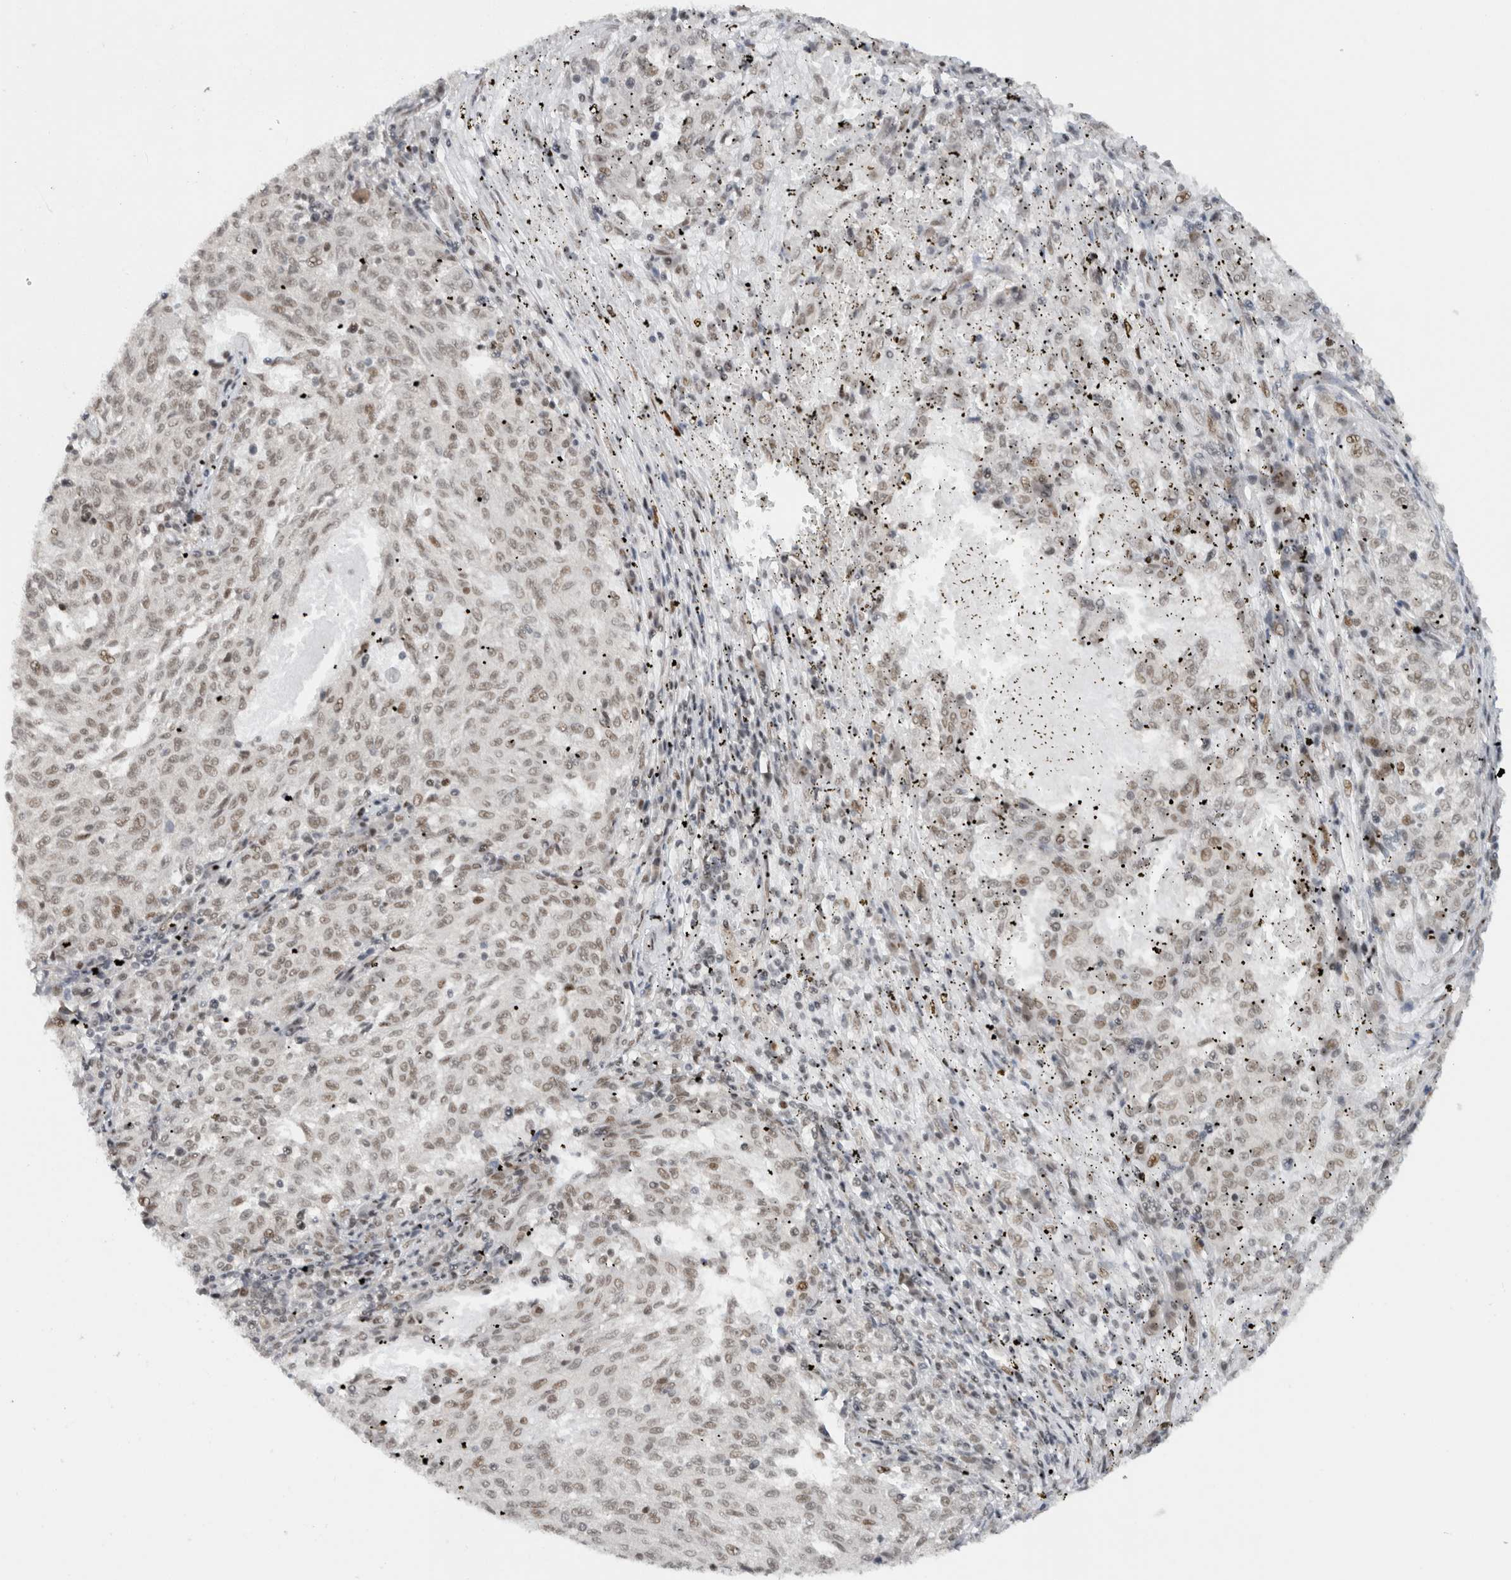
{"staining": {"intensity": "weak", "quantity": ">75%", "location": "nuclear"}, "tissue": "melanoma", "cell_type": "Tumor cells", "image_type": "cancer", "snomed": [{"axis": "morphology", "description": "Malignant melanoma, NOS"}, {"axis": "topography", "description": "Skin"}], "caption": "The image demonstrates immunohistochemical staining of malignant melanoma. There is weak nuclear staining is identified in approximately >75% of tumor cells.", "gene": "HNRNPR", "patient": {"sex": "female", "age": 72}}